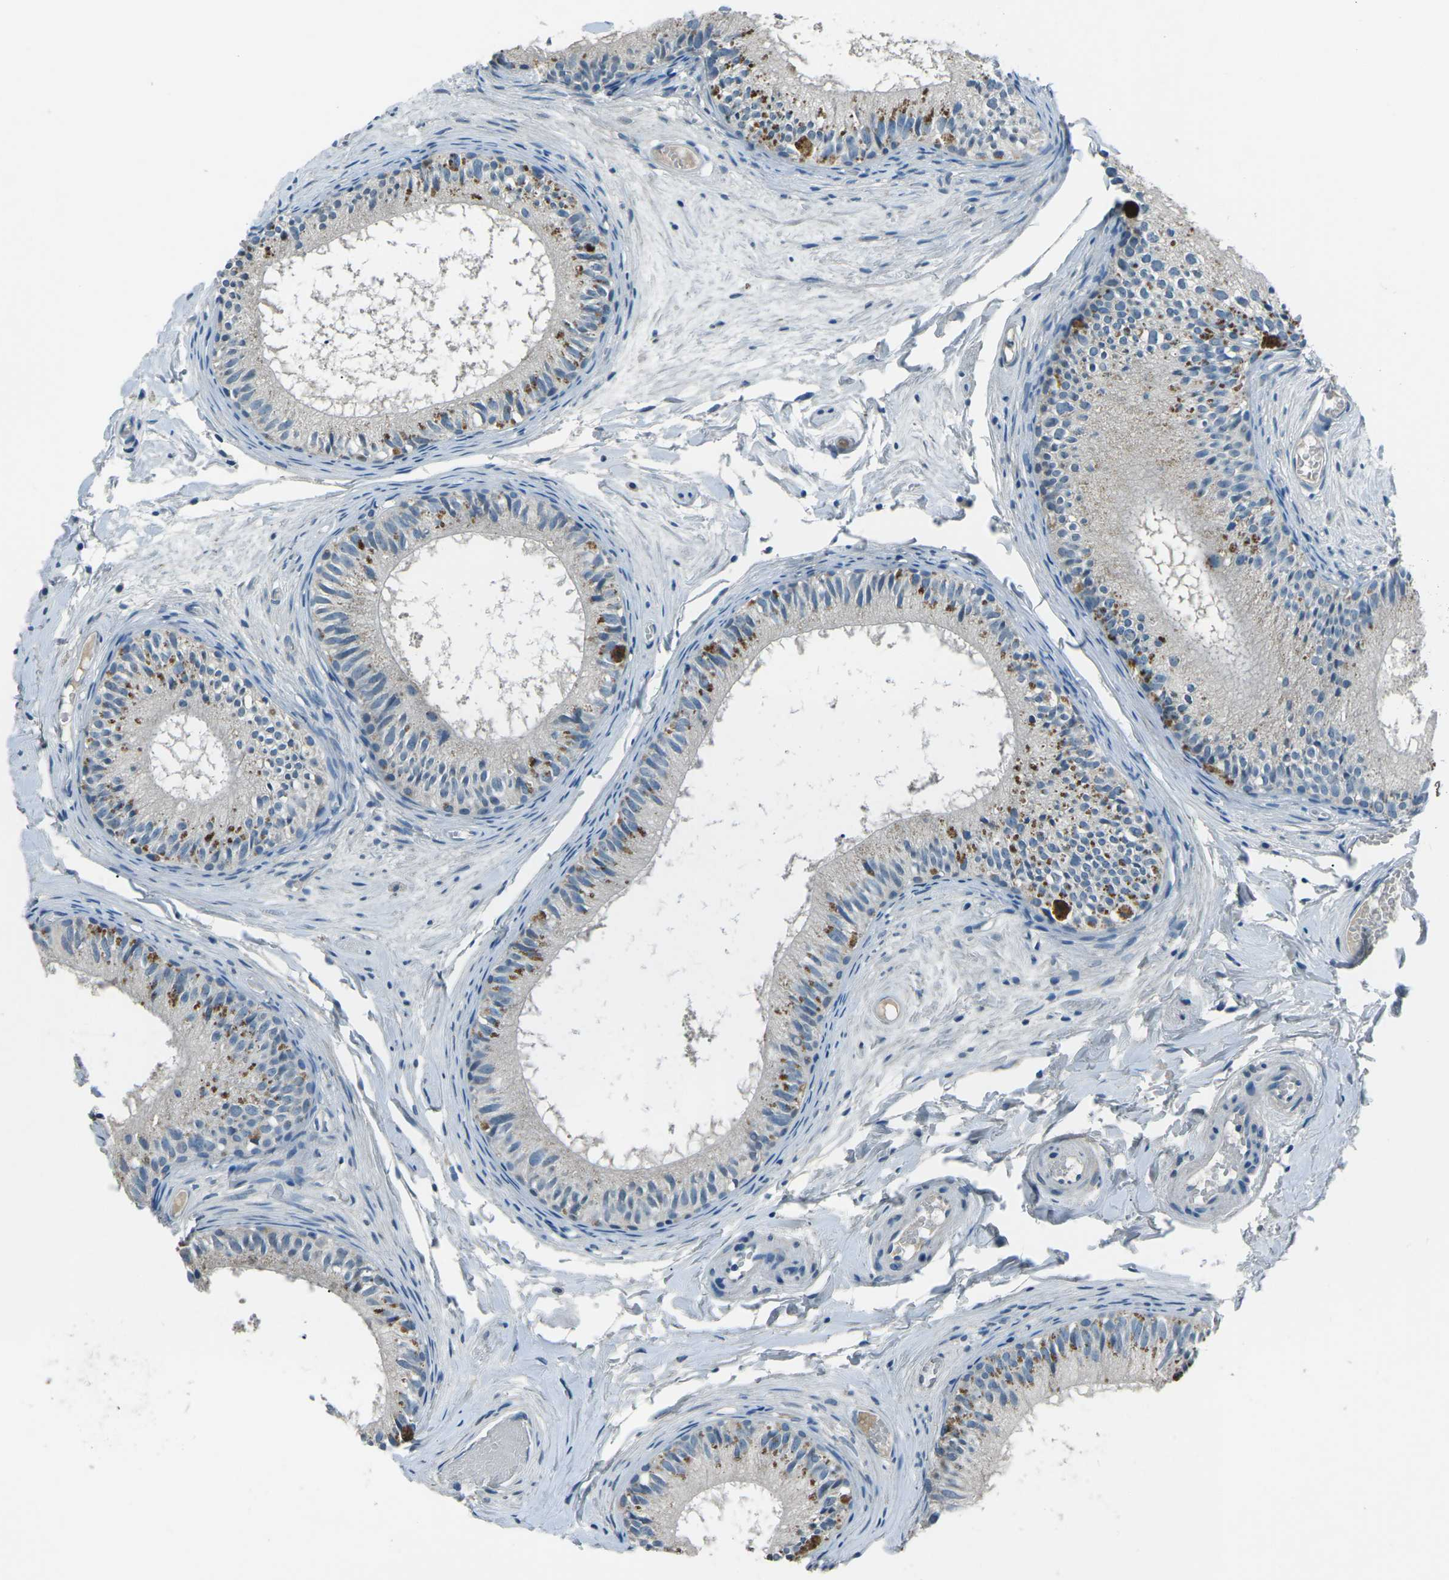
{"staining": {"intensity": "moderate", "quantity": "<25%", "location": "cytoplasmic/membranous"}, "tissue": "epididymis", "cell_type": "Glandular cells", "image_type": "normal", "snomed": [{"axis": "morphology", "description": "Normal tissue, NOS"}, {"axis": "topography", "description": "Epididymis"}], "caption": "DAB immunohistochemical staining of unremarkable human epididymis reveals moderate cytoplasmic/membranous protein staining in approximately <25% of glandular cells.", "gene": "CD1D", "patient": {"sex": "male", "age": 46}}